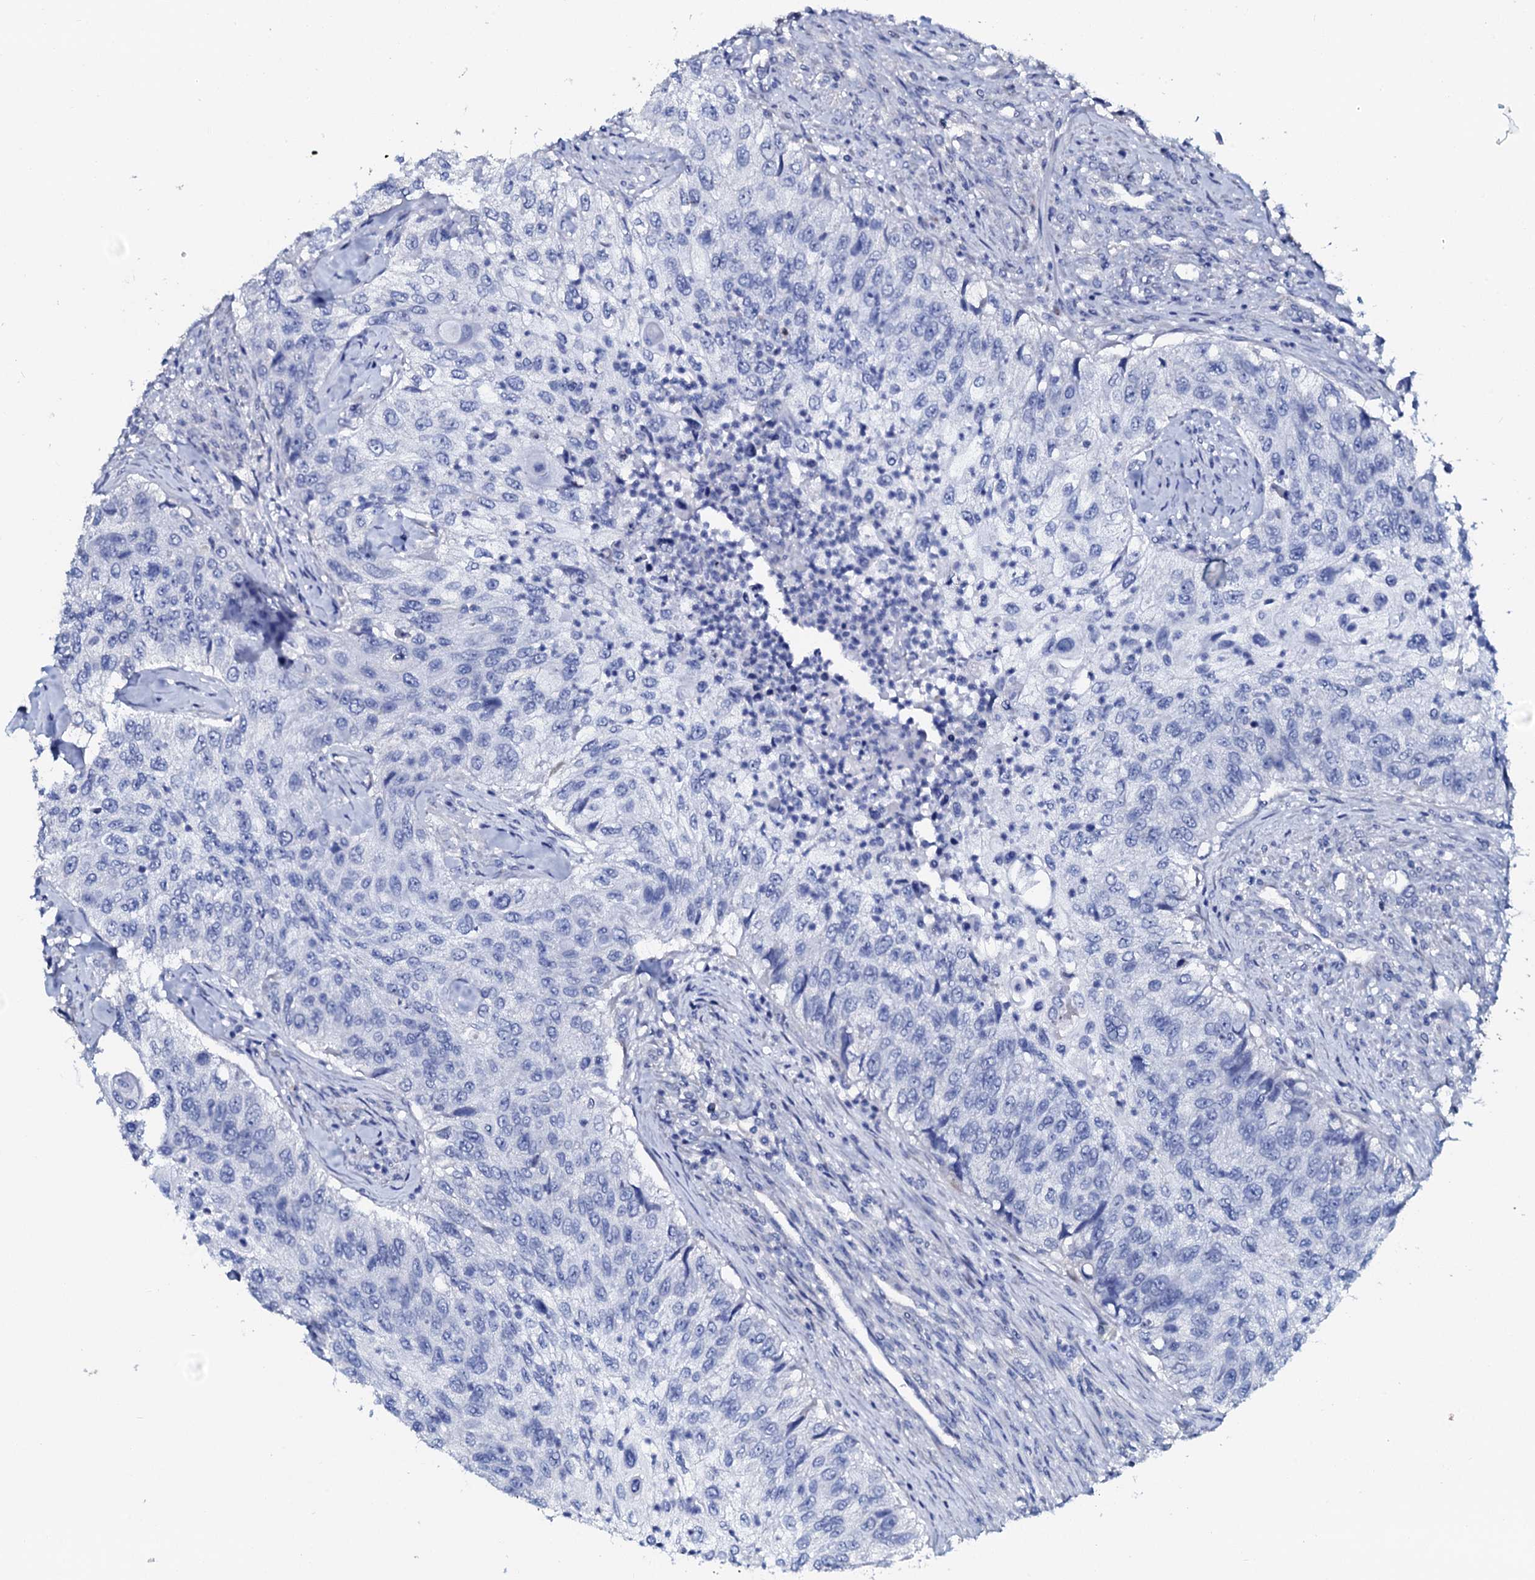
{"staining": {"intensity": "negative", "quantity": "none", "location": "none"}, "tissue": "urothelial cancer", "cell_type": "Tumor cells", "image_type": "cancer", "snomed": [{"axis": "morphology", "description": "Urothelial carcinoma, High grade"}, {"axis": "topography", "description": "Urinary bladder"}], "caption": "DAB (3,3'-diaminobenzidine) immunohistochemical staining of human urothelial cancer shows no significant positivity in tumor cells. The staining is performed using DAB (3,3'-diaminobenzidine) brown chromogen with nuclei counter-stained in using hematoxylin.", "gene": "AMER2", "patient": {"sex": "female", "age": 60}}